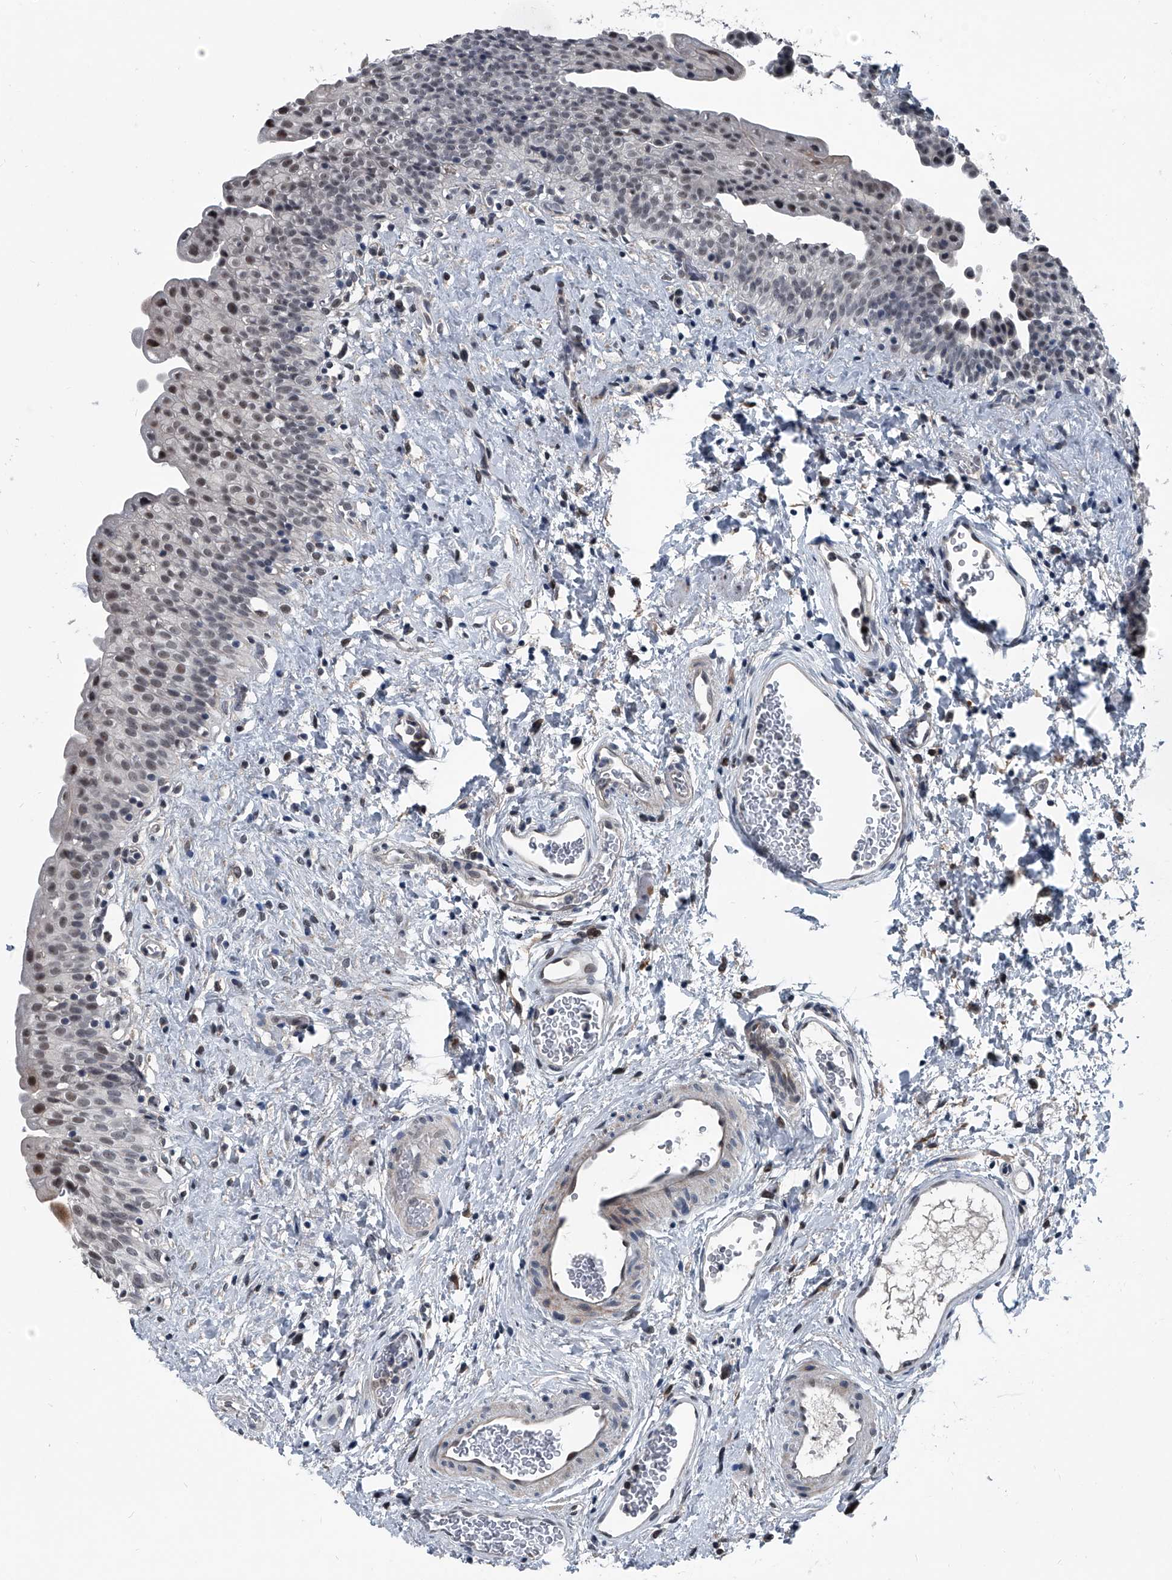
{"staining": {"intensity": "moderate", "quantity": "<25%", "location": "cytoplasmic/membranous,nuclear"}, "tissue": "urinary bladder", "cell_type": "Urothelial cells", "image_type": "normal", "snomed": [{"axis": "morphology", "description": "Normal tissue, NOS"}, {"axis": "topography", "description": "Urinary bladder"}], "caption": "Moderate cytoplasmic/membranous,nuclear protein staining is present in about <25% of urothelial cells in urinary bladder.", "gene": "MEN1", "patient": {"sex": "male", "age": 51}}